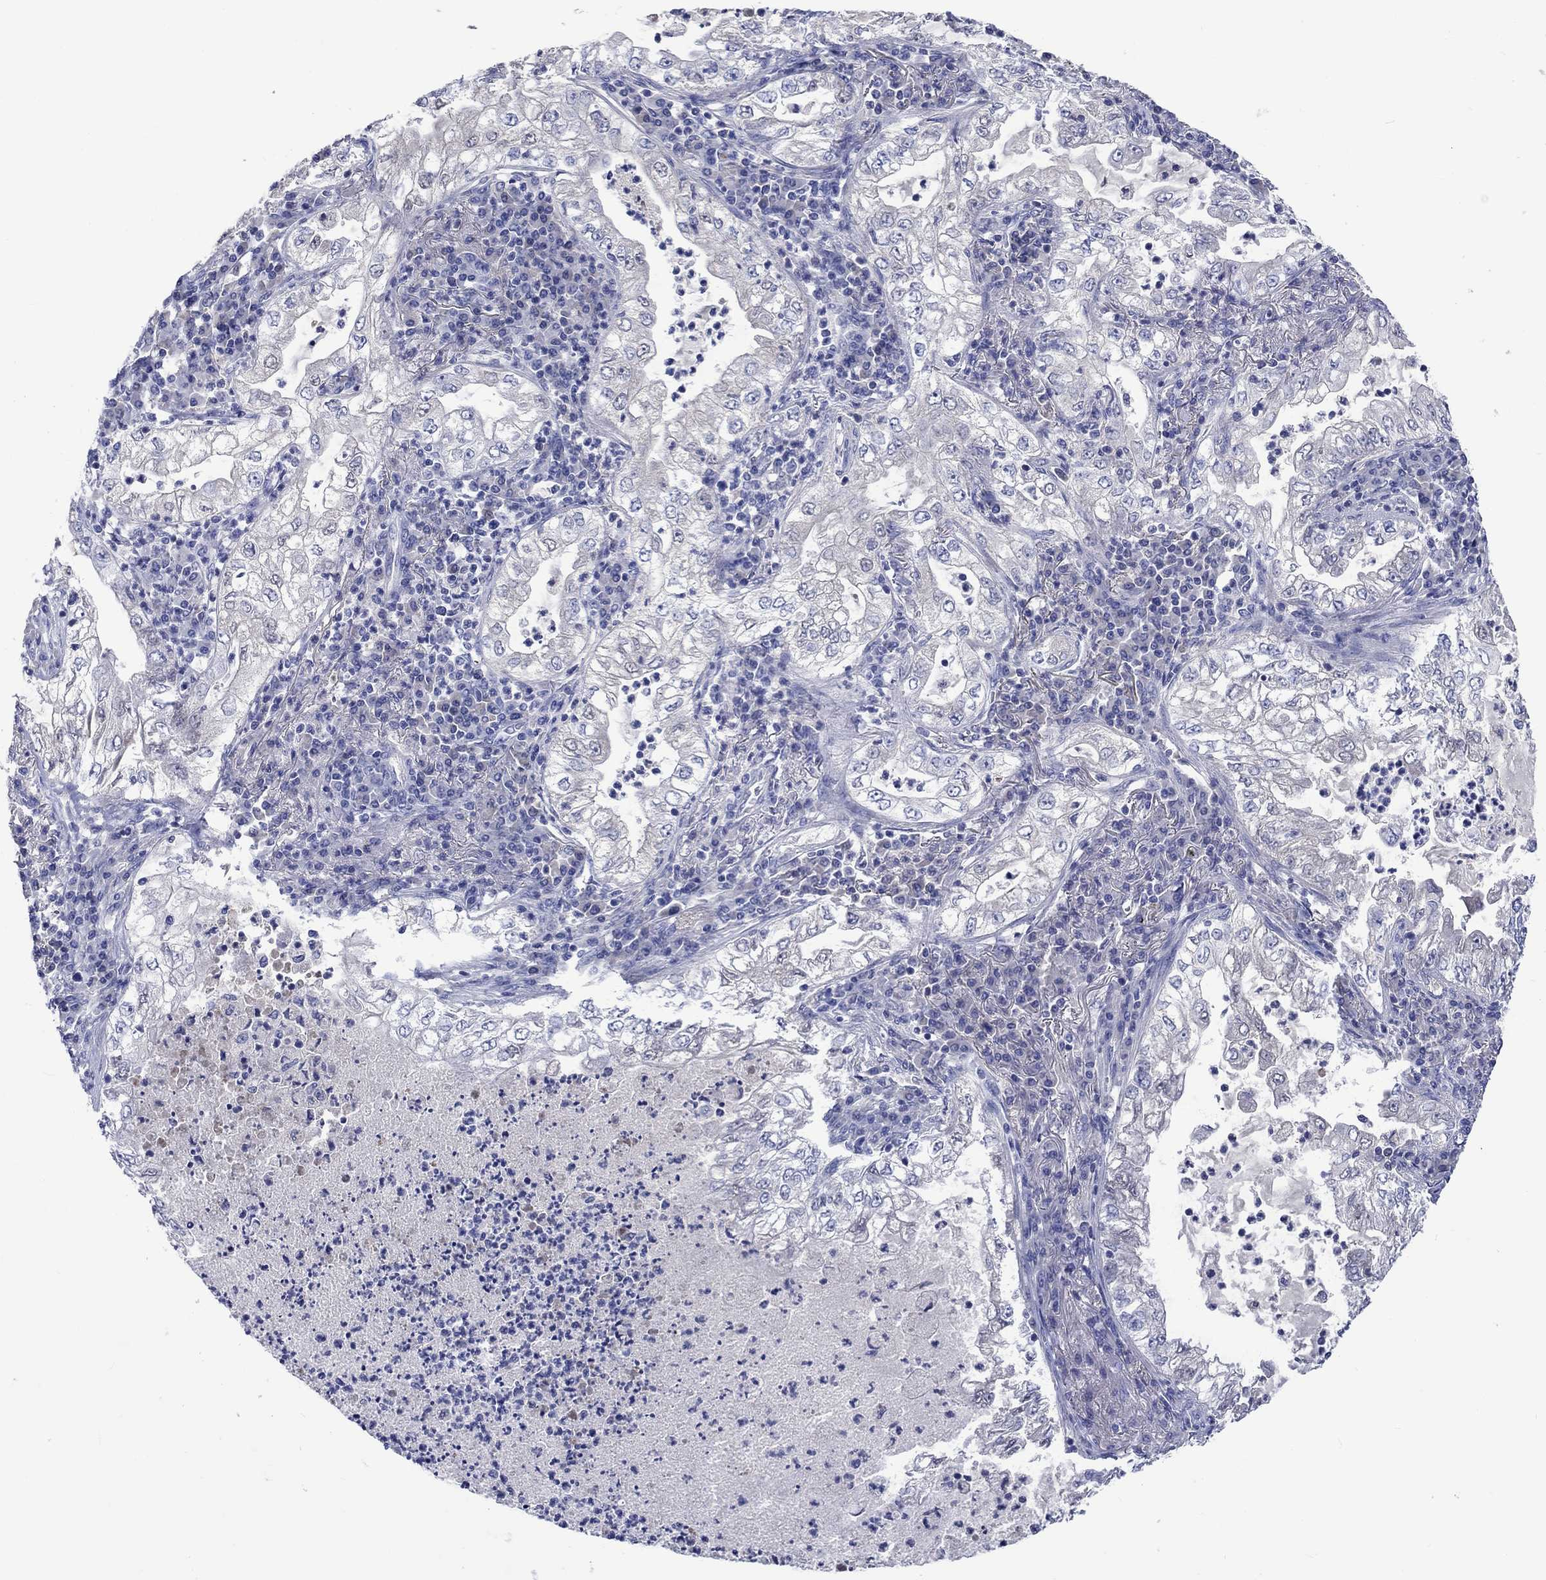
{"staining": {"intensity": "negative", "quantity": "none", "location": "none"}, "tissue": "lung cancer", "cell_type": "Tumor cells", "image_type": "cancer", "snomed": [{"axis": "morphology", "description": "Adenocarcinoma, NOS"}, {"axis": "topography", "description": "Lung"}], "caption": "IHC of lung adenocarcinoma demonstrates no staining in tumor cells.", "gene": "TOMM20L", "patient": {"sex": "female", "age": 73}}